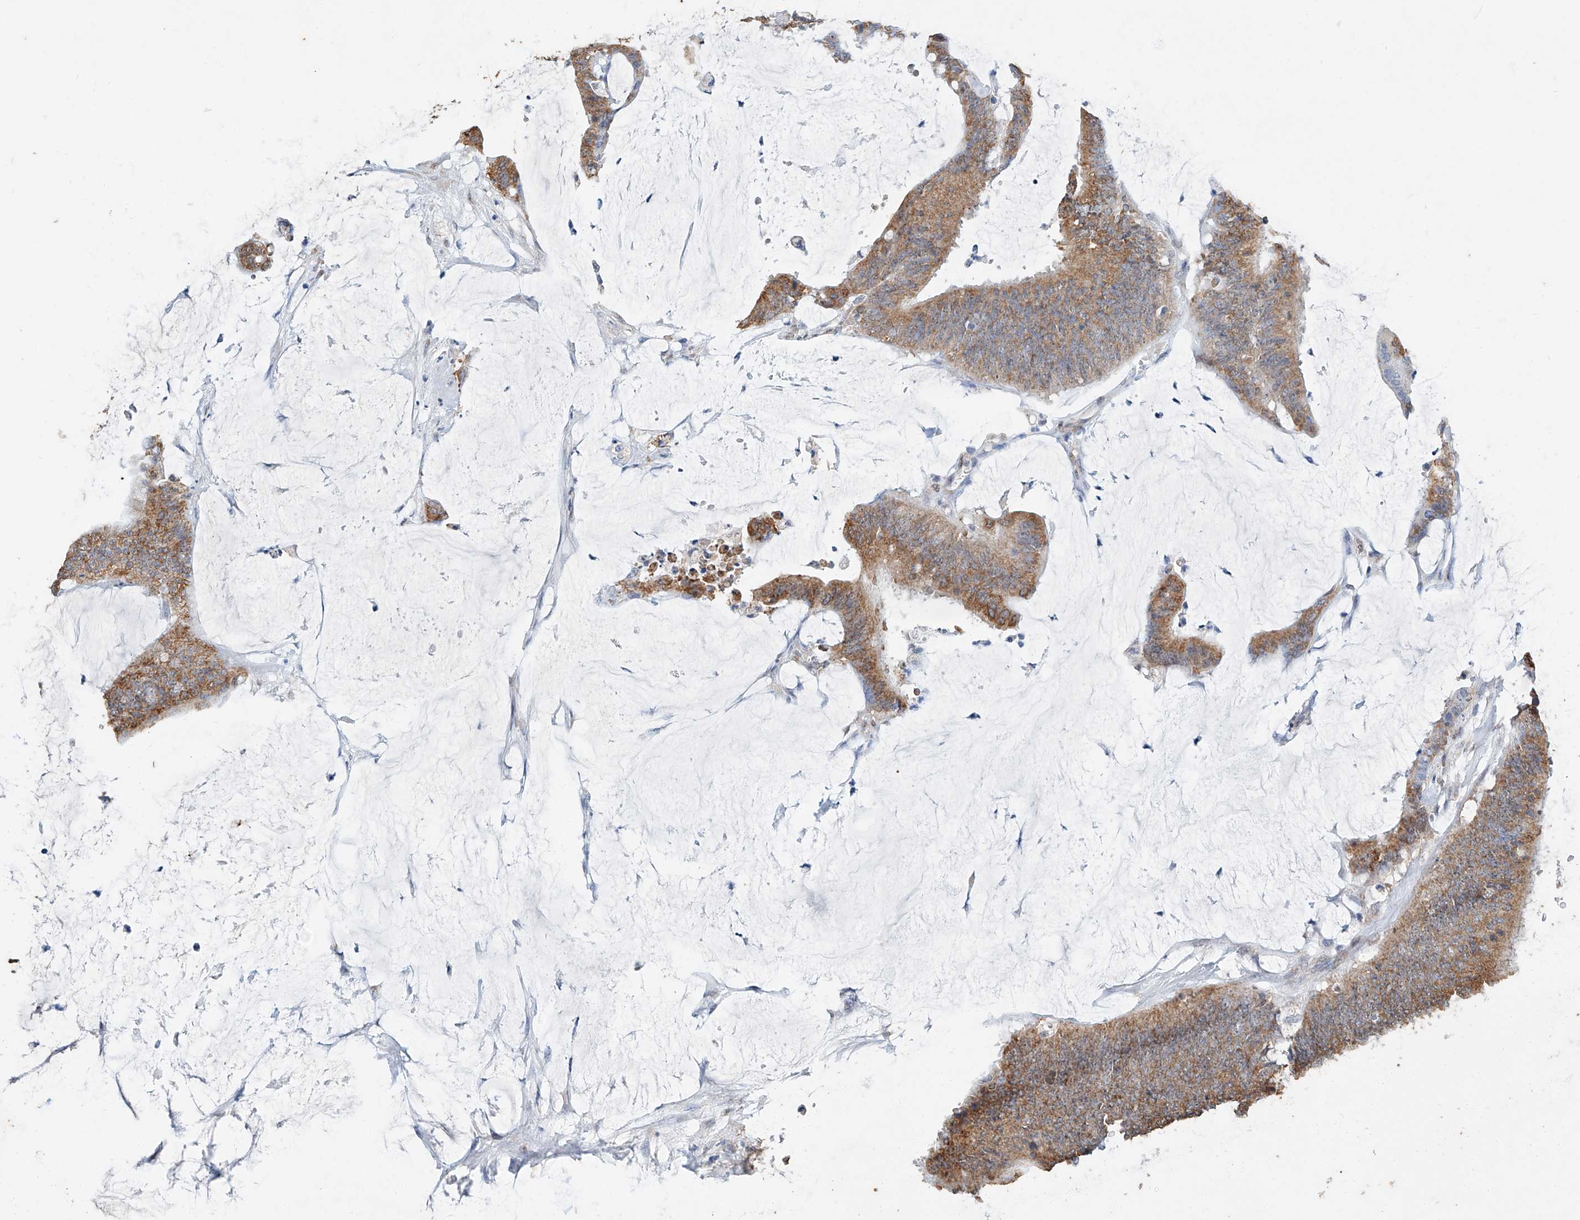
{"staining": {"intensity": "moderate", "quantity": ">75%", "location": "cytoplasmic/membranous"}, "tissue": "colorectal cancer", "cell_type": "Tumor cells", "image_type": "cancer", "snomed": [{"axis": "morphology", "description": "Adenocarcinoma, NOS"}, {"axis": "topography", "description": "Rectum"}], "caption": "DAB (3,3'-diaminobenzidine) immunohistochemical staining of human adenocarcinoma (colorectal) exhibits moderate cytoplasmic/membranous protein staining in approximately >75% of tumor cells. (DAB IHC with brightfield microscopy, high magnification).", "gene": "CERS4", "patient": {"sex": "female", "age": 66}}